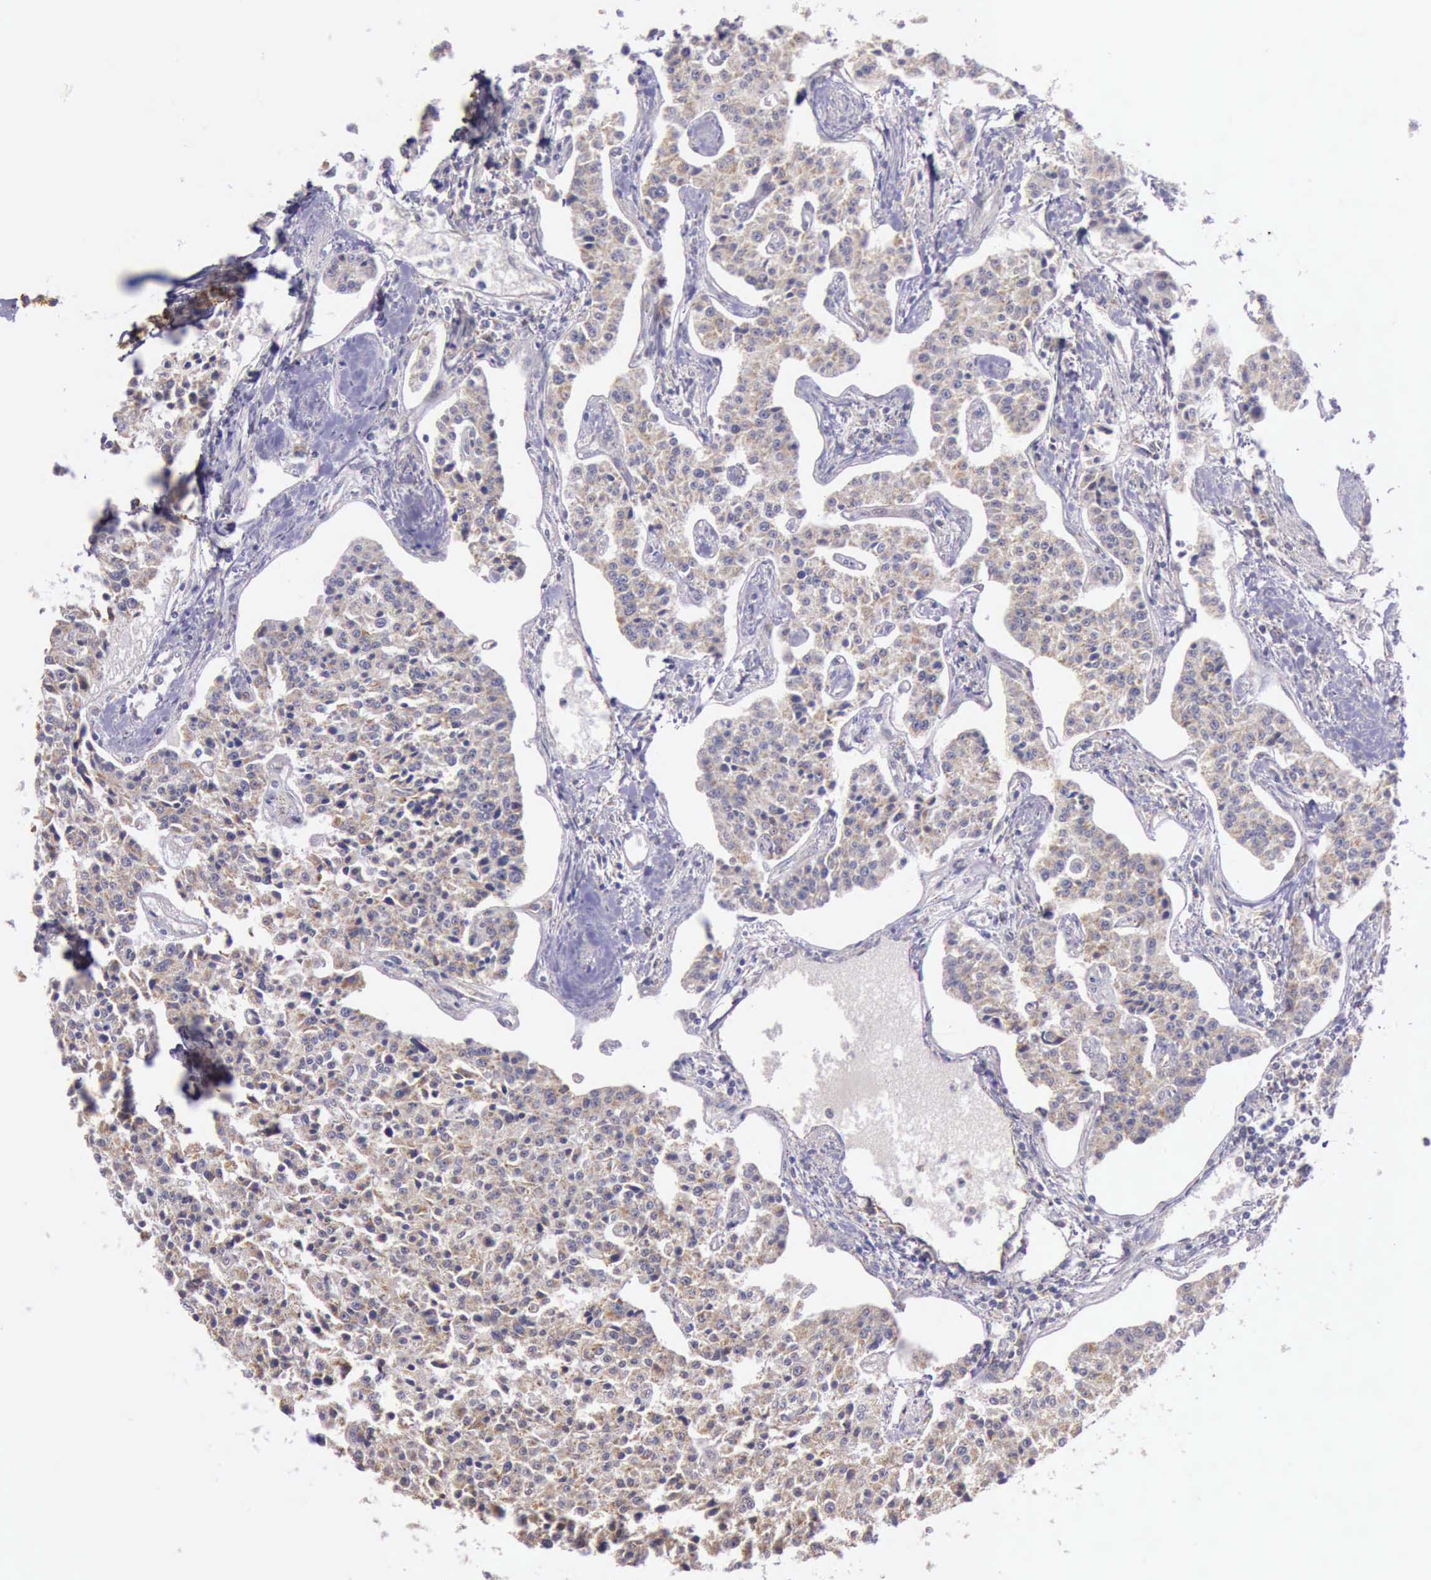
{"staining": {"intensity": "weak", "quantity": ">75%", "location": "cytoplasmic/membranous"}, "tissue": "carcinoid", "cell_type": "Tumor cells", "image_type": "cancer", "snomed": [{"axis": "morphology", "description": "Carcinoid, malignant, NOS"}, {"axis": "topography", "description": "Stomach"}], "caption": "An image of carcinoid stained for a protein displays weak cytoplasmic/membranous brown staining in tumor cells.", "gene": "TXN2", "patient": {"sex": "female", "age": 76}}